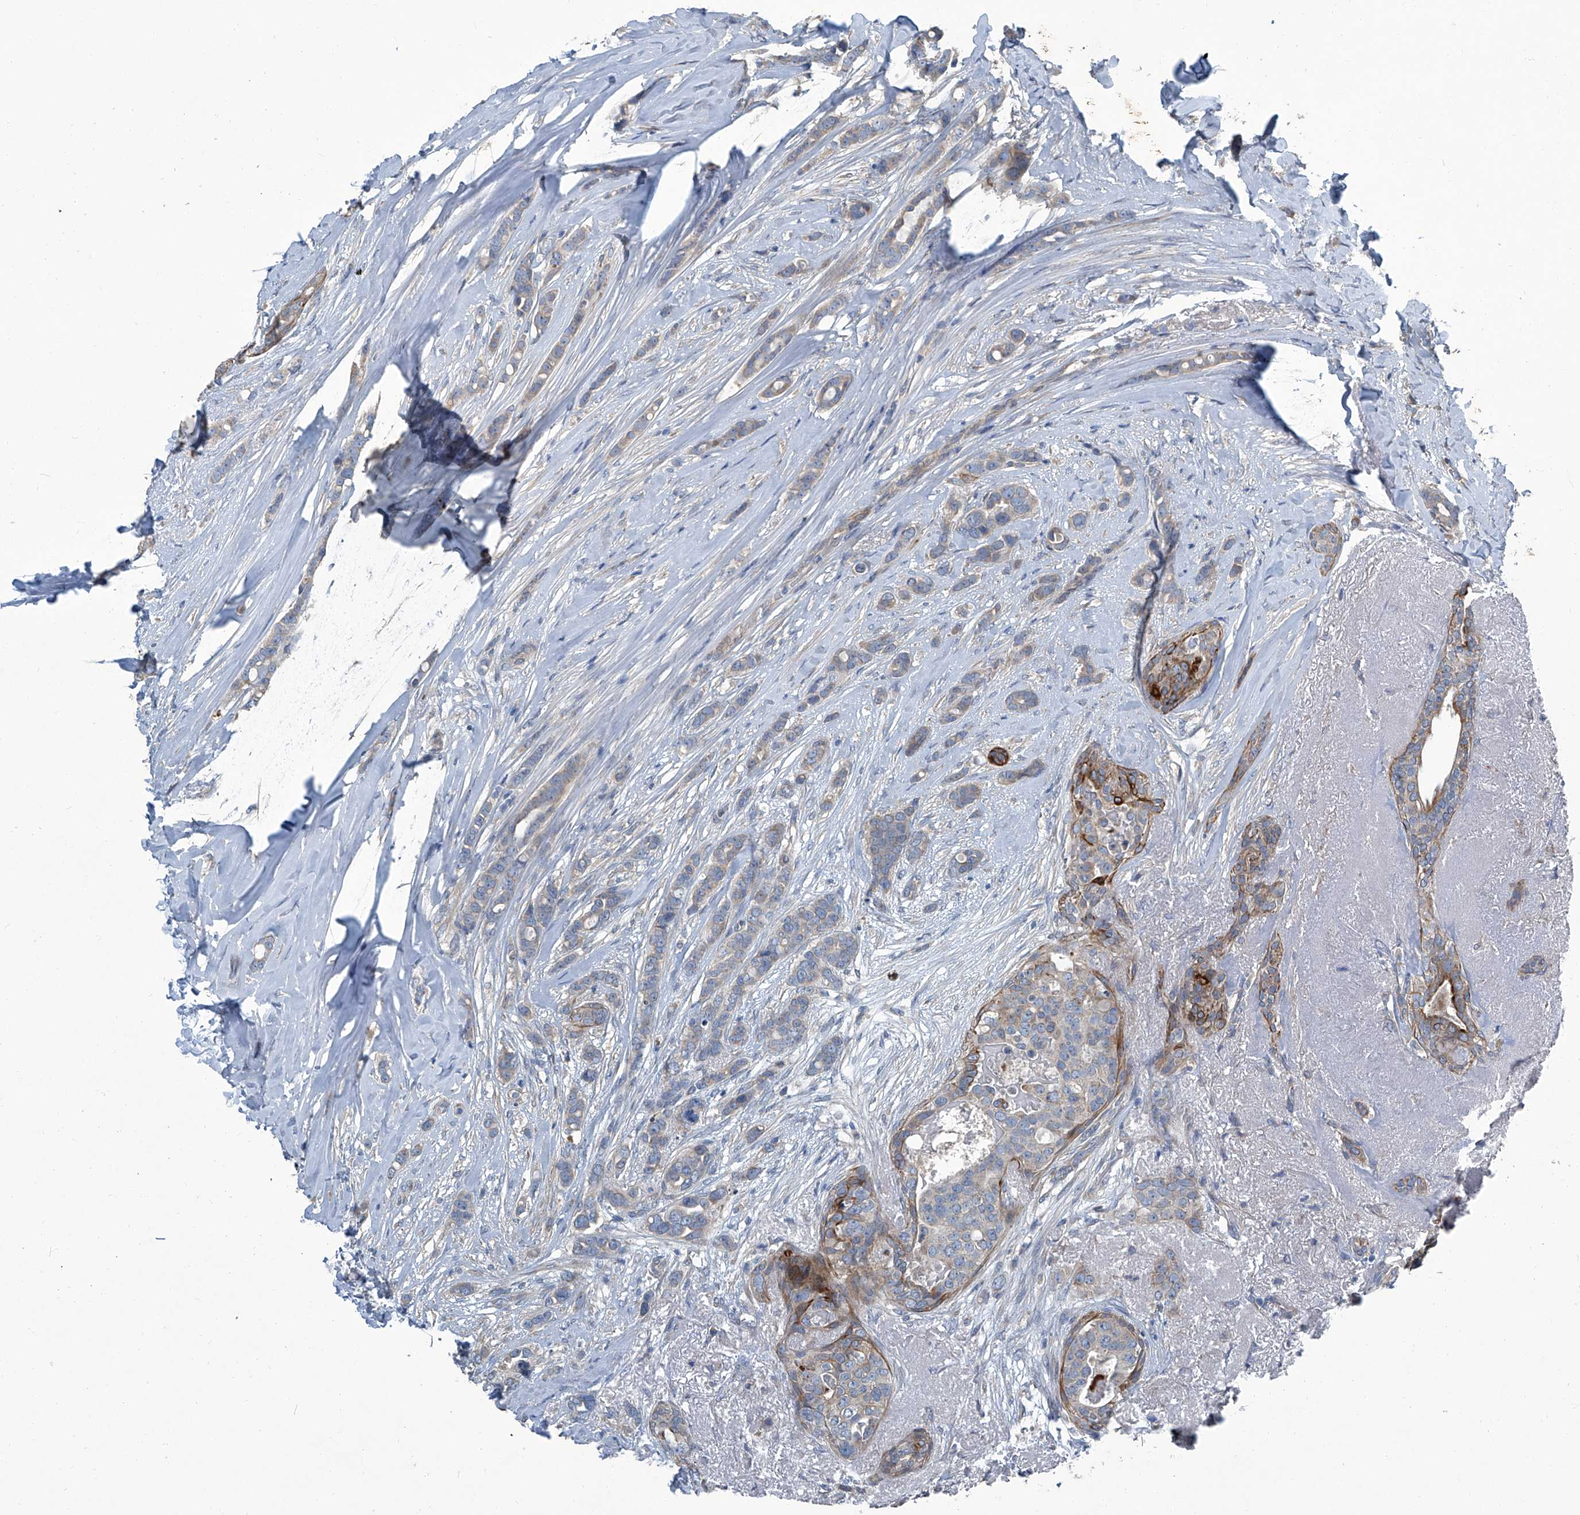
{"staining": {"intensity": "weak", "quantity": "25%-75%", "location": "cytoplasmic/membranous"}, "tissue": "breast cancer", "cell_type": "Tumor cells", "image_type": "cancer", "snomed": [{"axis": "morphology", "description": "Lobular carcinoma"}, {"axis": "topography", "description": "Breast"}], "caption": "Lobular carcinoma (breast) stained with immunohistochemistry exhibits weak cytoplasmic/membranous positivity in approximately 25%-75% of tumor cells. (Stains: DAB in brown, nuclei in blue, Microscopy: brightfield microscopy at high magnification).", "gene": "SLC26A11", "patient": {"sex": "female", "age": 51}}